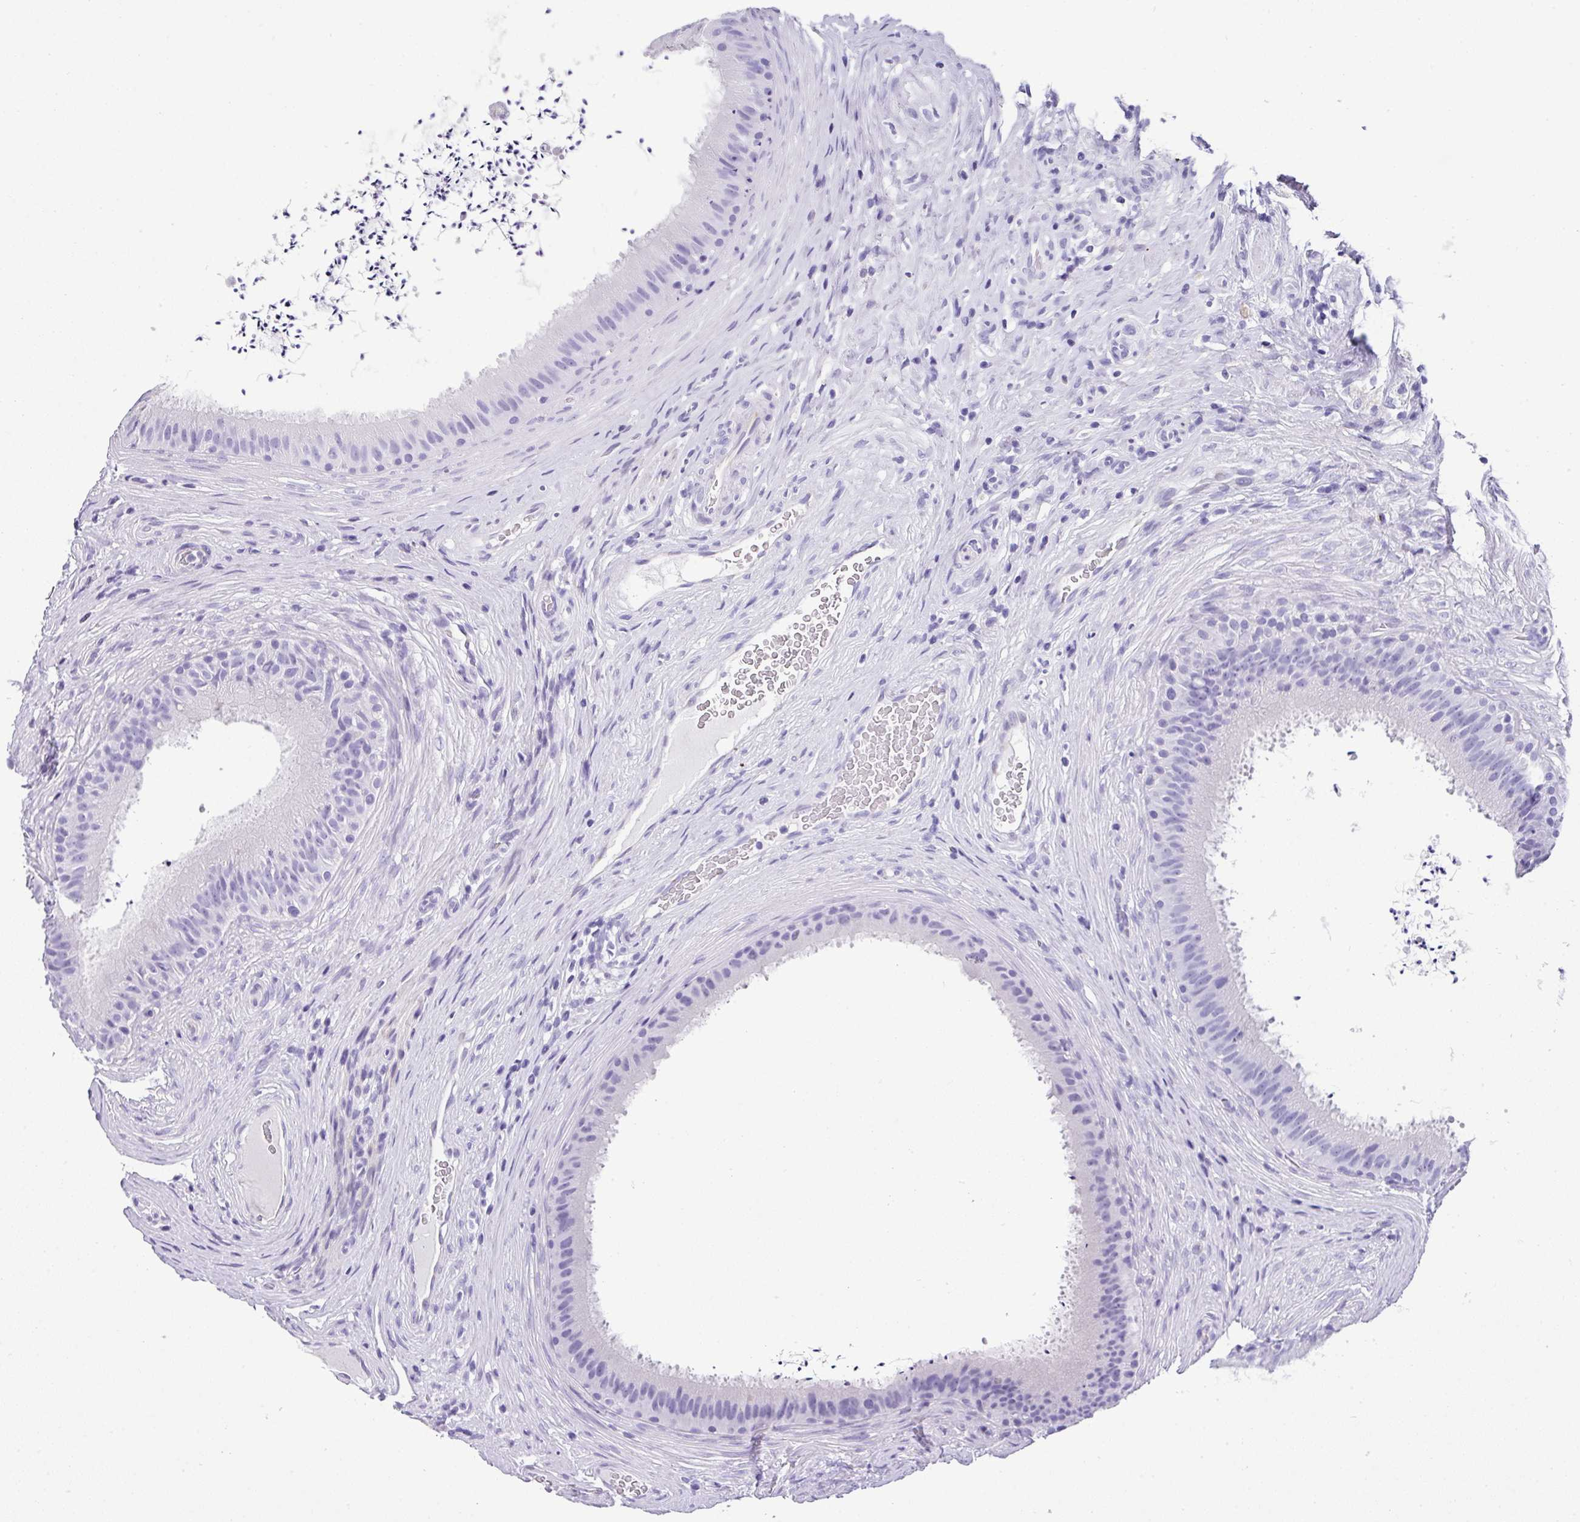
{"staining": {"intensity": "negative", "quantity": "none", "location": "none"}, "tissue": "epididymis", "cell_type": "Glandular cells", "image_type": "normal", "snomed": [{"axis": "morphology", "description": "Normal tissue, NOS"}, {"axis": "topography", "description": "Testis"}, {"axis": "topography", "description": "Epididymis"}], "caption": "Glandular cells are negative for brown protein staining in normal epididymis. (Immunohistochemistry, brightfield microscopy, high magnification).", "gene": "MUC21", "patient": {"sex": "male", "age": 41}}